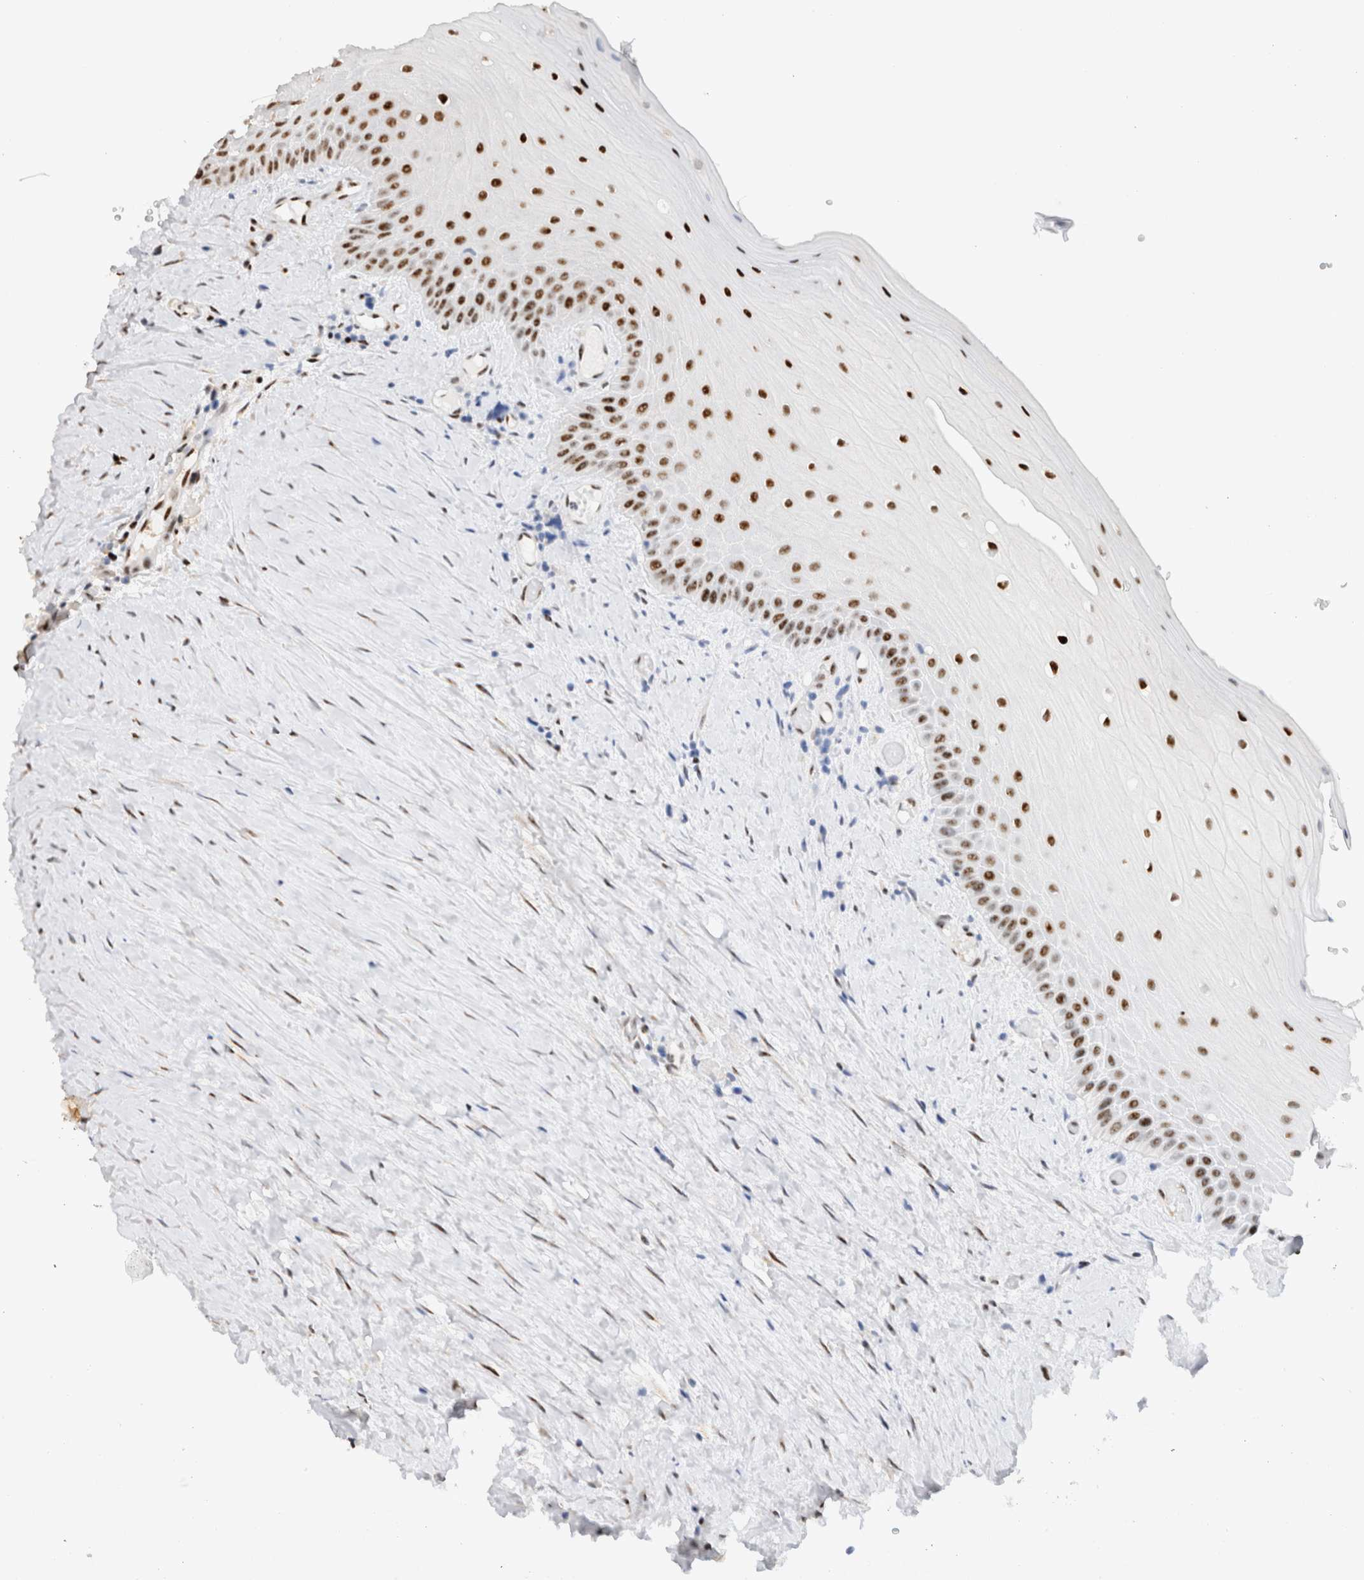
{"staining": {"intensity": "strong", "quantity": ">75%", "location": "nuclear"}, "tissue": "oral mucosa", "cell_type": "Squamous epithelial cells", "image_type": "normal", "snomed": [{"axis": "morphology", "description": "Normal tissue, NOS"}, {"axis": "topography", "description": "Skeletal muscle"}, {"axis": "topography", "description": "Oral tissue"}, {"axis": "topography", "description": "Peripheral nerve tissue"}], "caption": "Benign oral mucosa demonstrates strong nuclear staining in about >75% of squamous epithelial cells.", "gene": "ID3", "patient": {"sex": "female", "age": 84}}